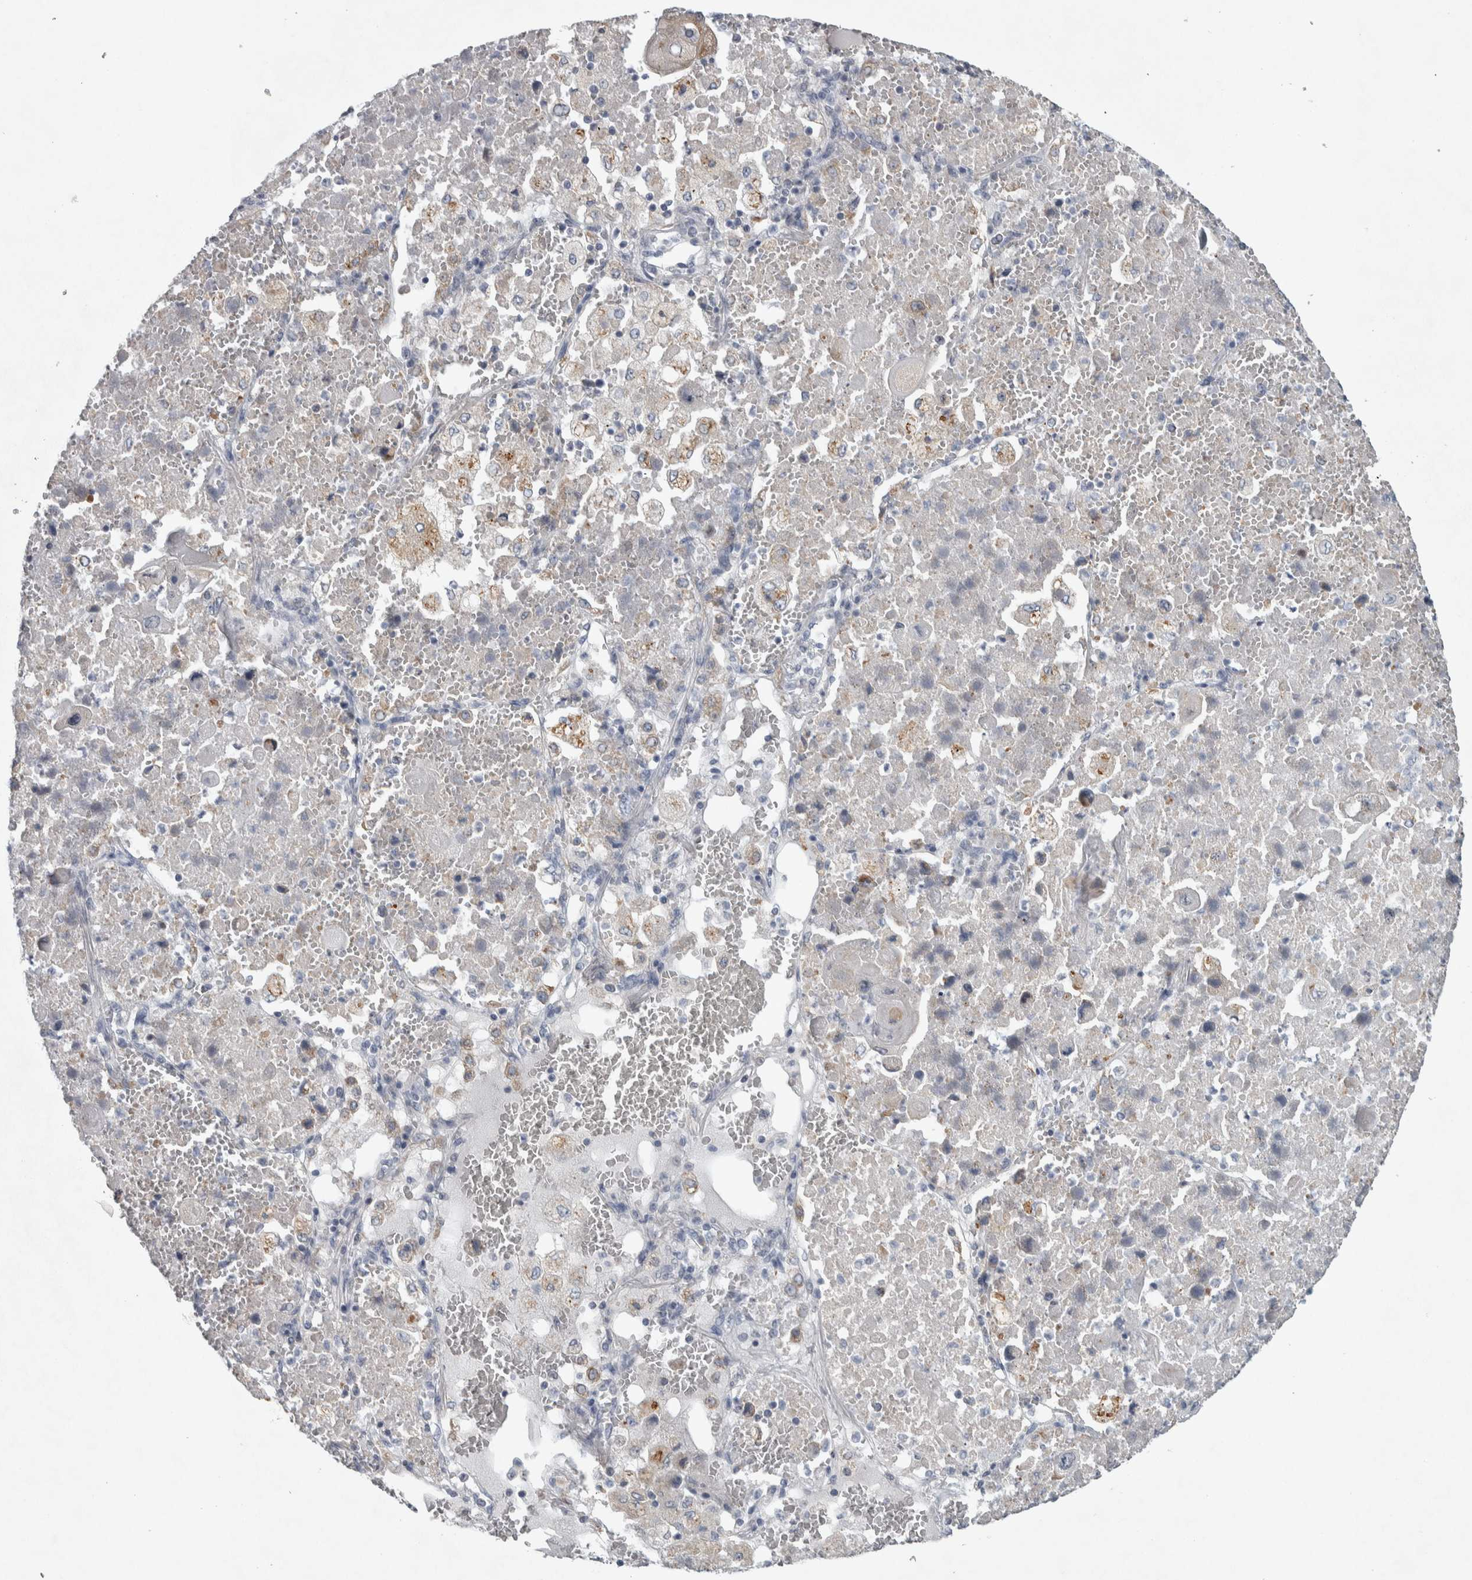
{"staining": {"intensity": "negative", "quantity": "none", "location": "none"}, "tissue": "lung cancer", "cell_type": "Tumor cells", "image_type": "cancer", "snomed": [{"axis": "morphology", "description": "Squamous cell carcinoma, NOS"}, {"axis": "topography", "description": "Lung"}], "caption": "Immunohistochemical staining of human lung cancer (squamous cell carcinoma) demonstrates no significant positivity in tumor cells.", "gene": "SIGMAR1", "patient": {"sex": "male", "age": 61}}